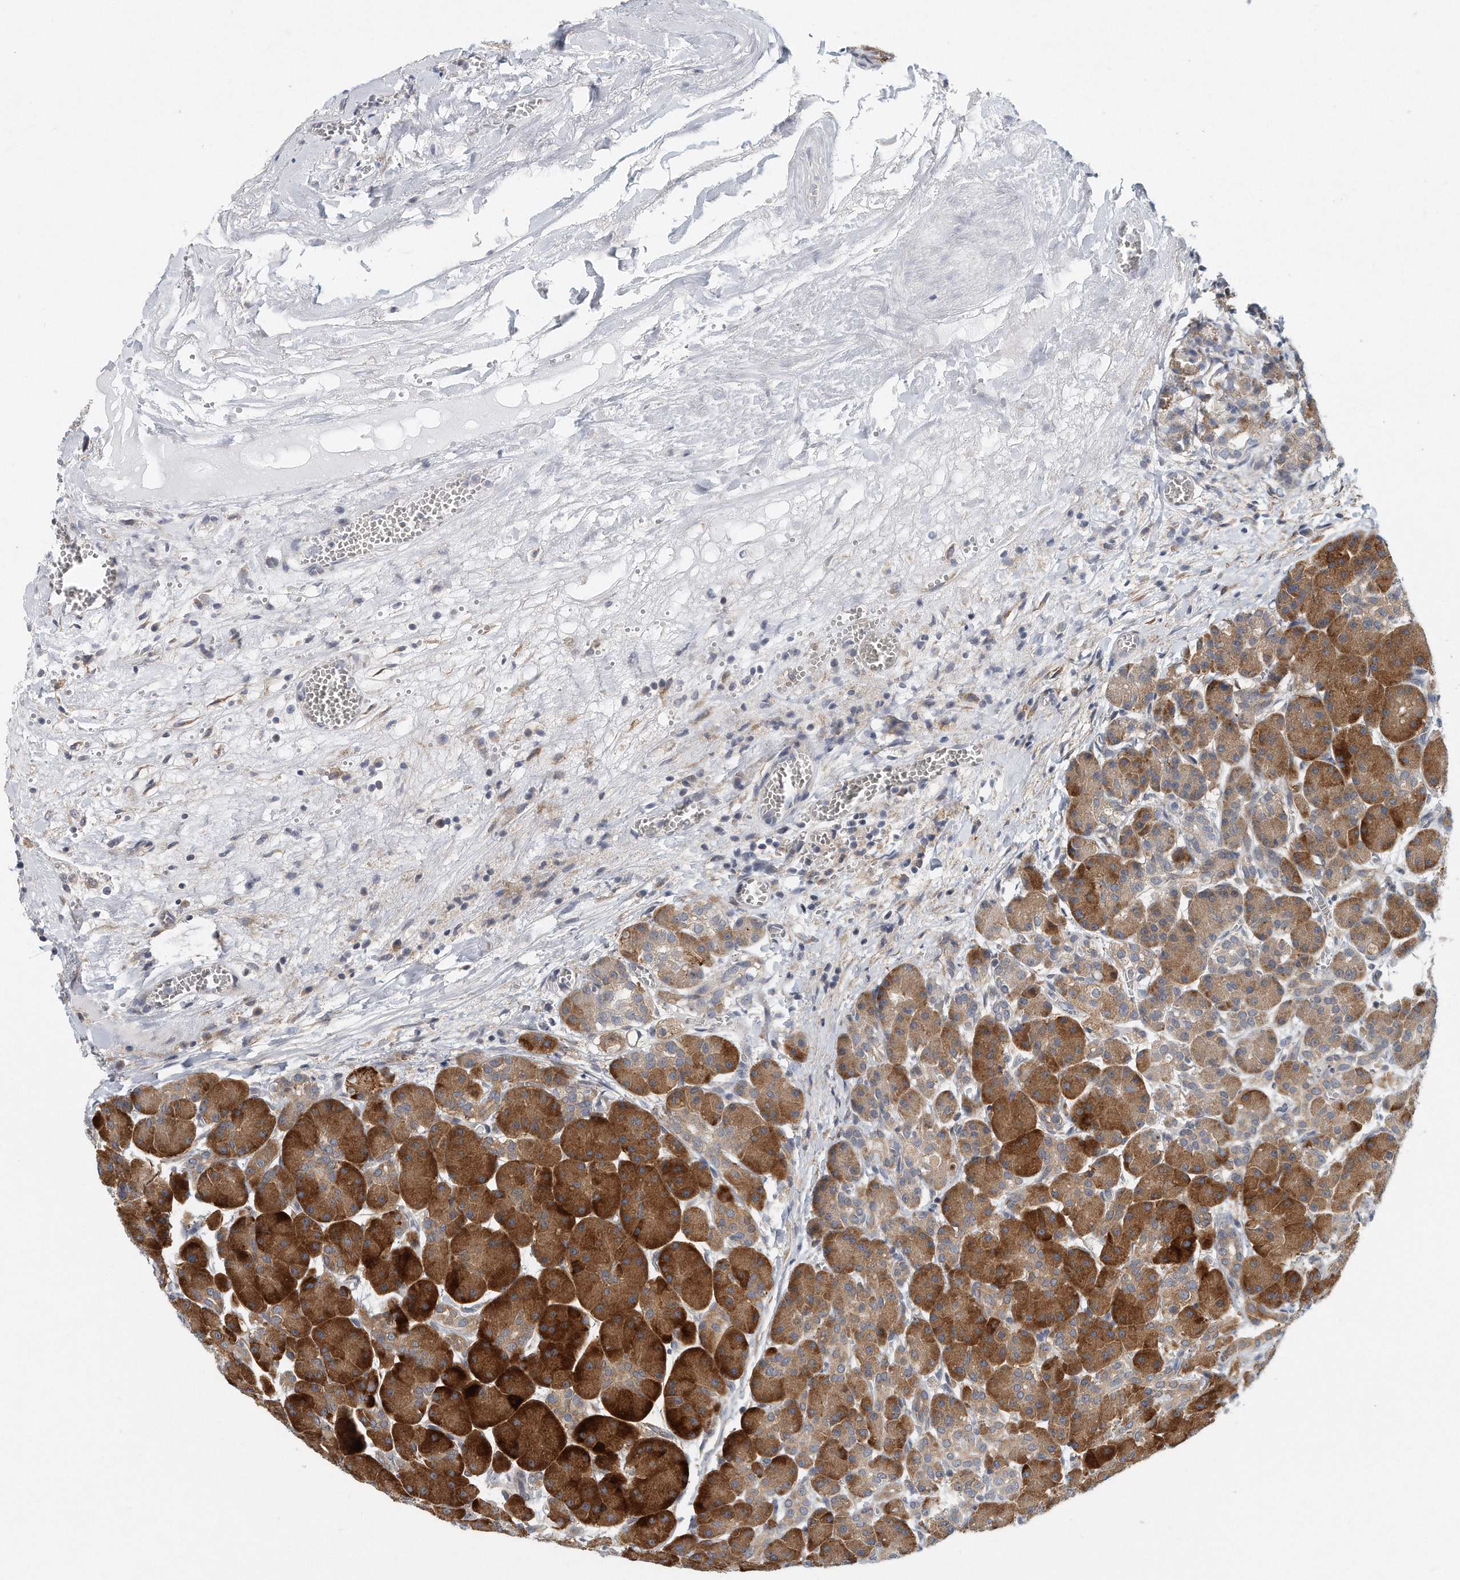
{"staining": {"intensity": "strong", "quantity": ">75%", "location": "cytoplasmic/membranous"}, "tissue": "pancreas", "cell_type": "Exocrine glandular cells", "image_type": "normal", "snomed": [{"axis": "morphology", "description": "Normal tissue, NOS"}, {"axis": "topography", "description": "Pancreas"}], "caption": "DAB (3,3'-diaminobenzidine) immunohistochemical staining of unremarkable pancreas displays strong cytoplasmic/membranous protein staining in about >75% of exocrine glandular cells. (DAB (3,3'-diaminobenzidine) IHC with brightfield microscopy, high magnification).", "gene": "VLDLR", "patient": {"sex": "male", "age": 63}}